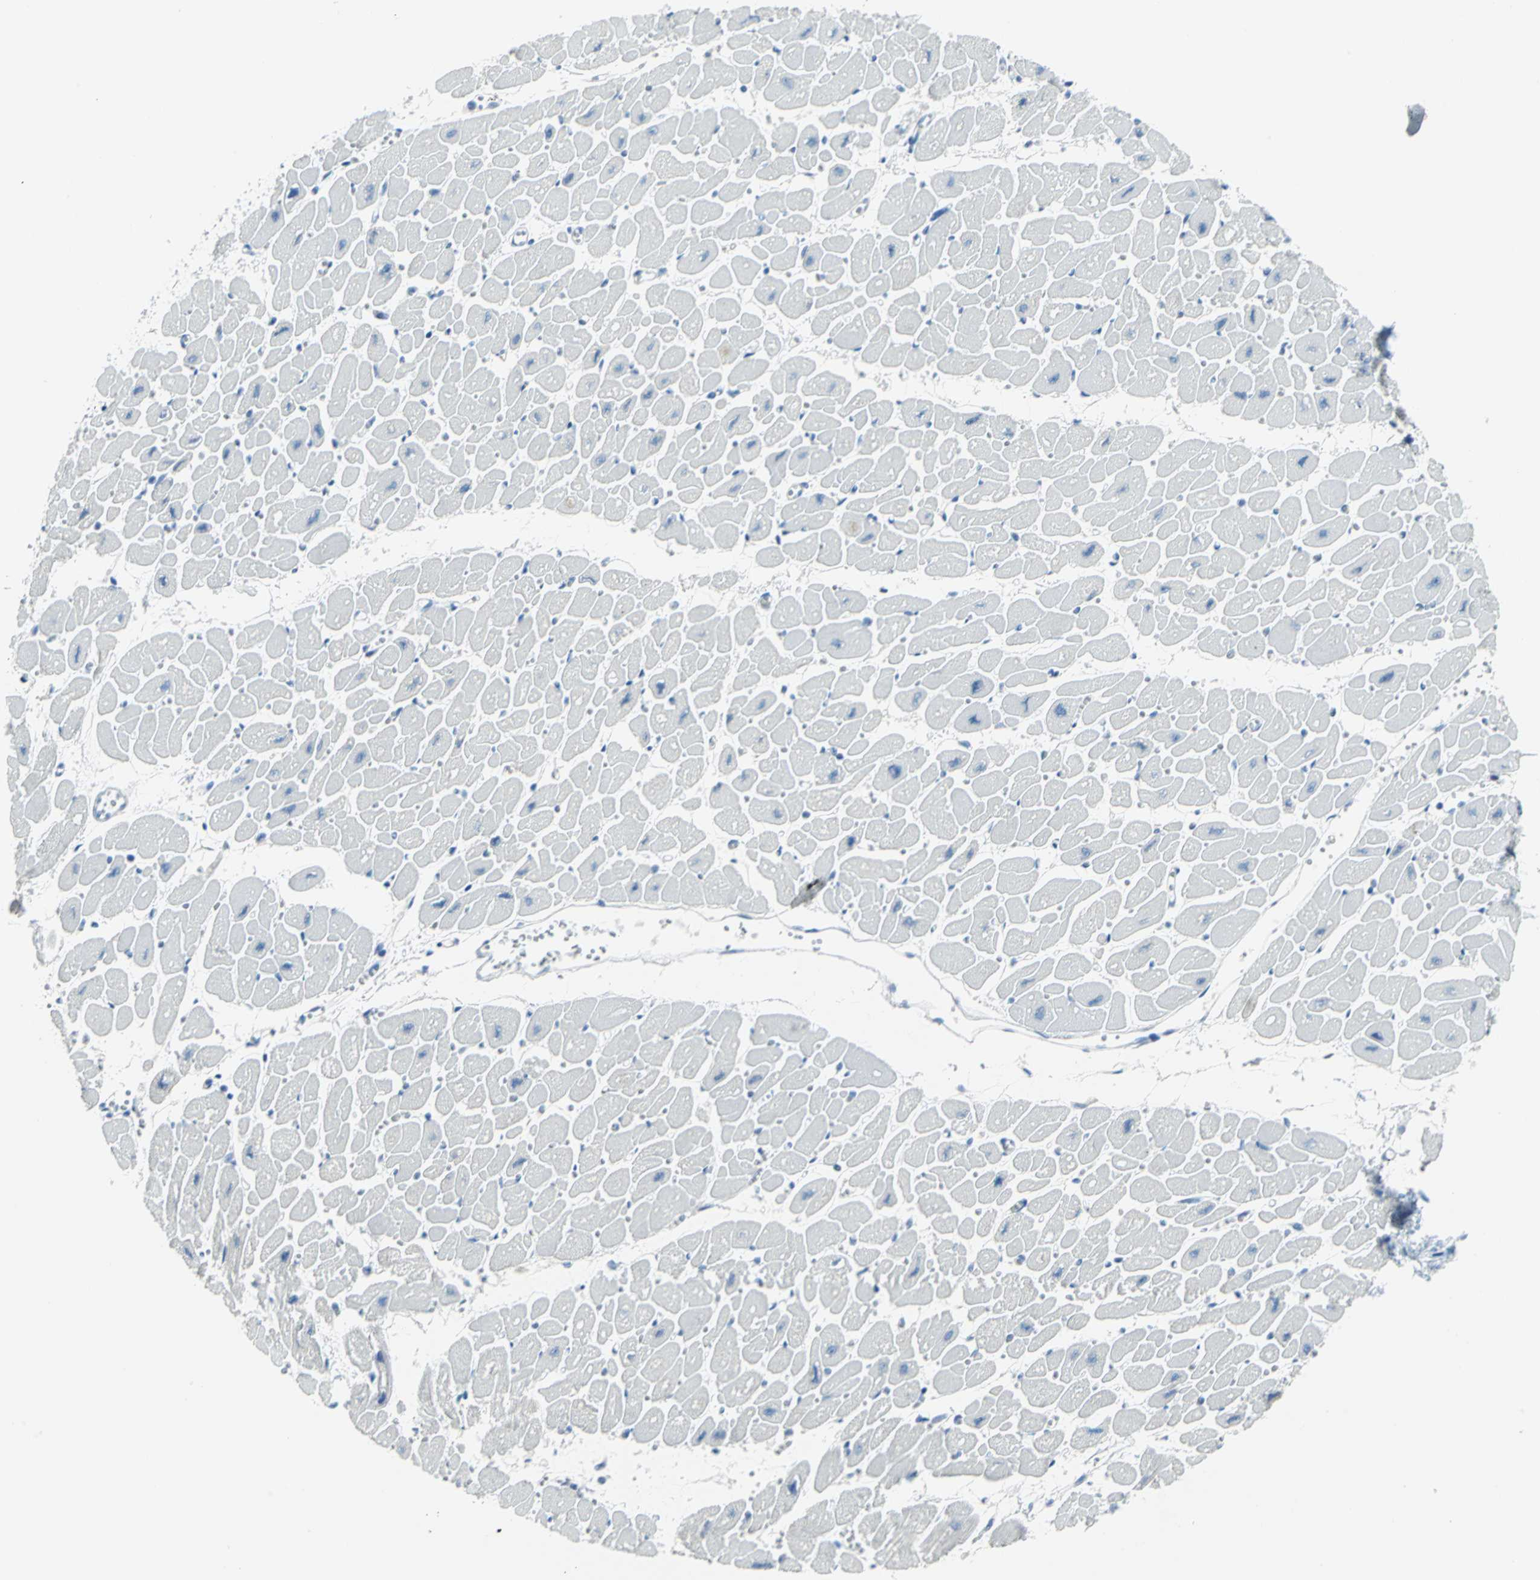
{"staining": {"intensity": "negative", "quantity": "none", "location": "none"}, "tissue": "heart muscle", "cell_type": "Cardiomyocytes", "image_type": "normal", "snomed": [{"axis": "morphology", "description": "Normal tissue, NOS"}, {"axis": "topography", "description": "Heart"}], "caption": "Immunohistochemical staining of normal heart muscle displays no significant positivity in cardiomyocytes.", "gene": "DNAI2", "patient": {"sex": "female", "age": 54}}